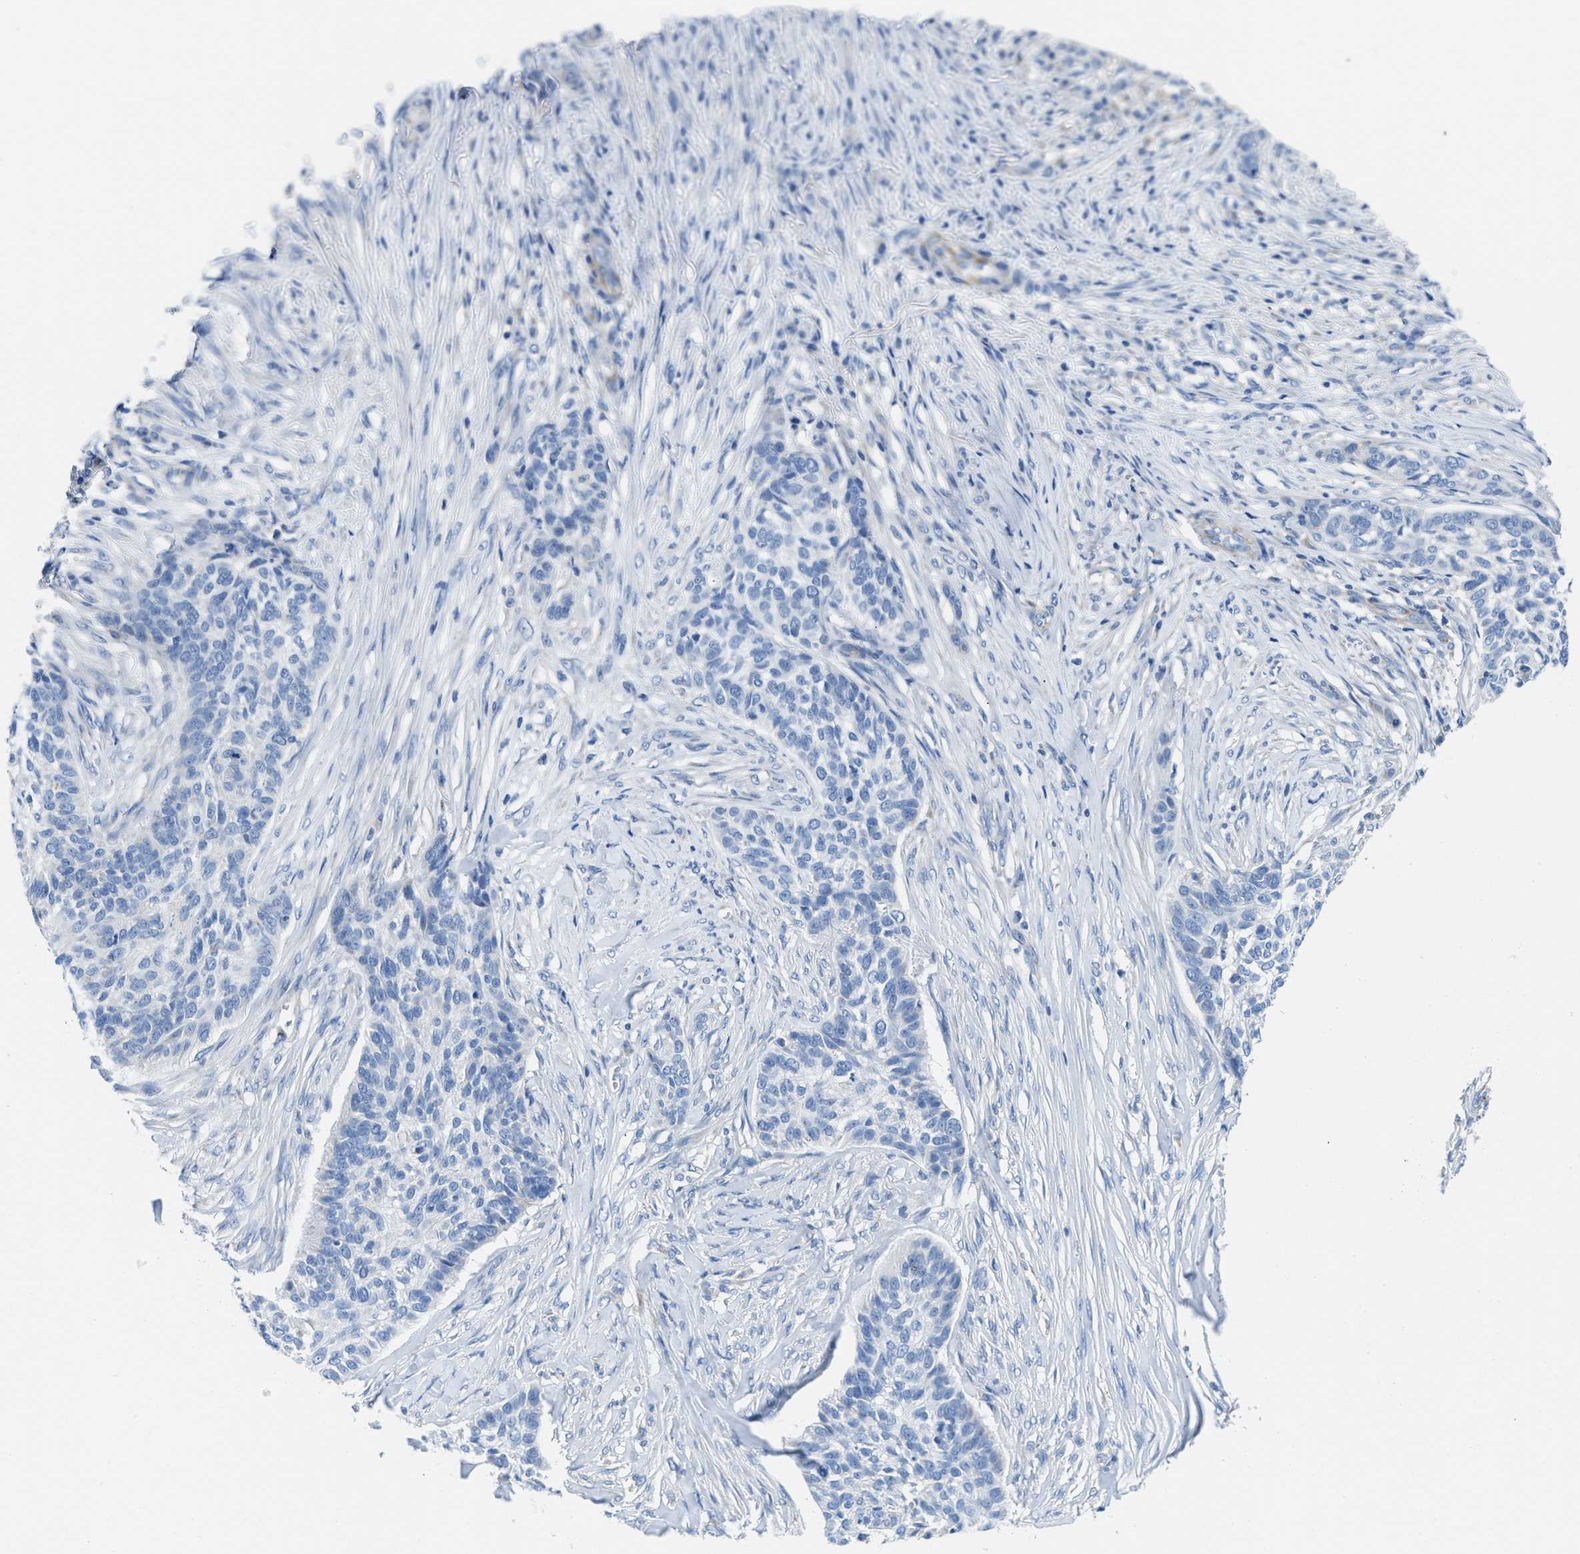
{"staining": {"intensity": "negative", "quantity": "none", "location": "none"}, "tissue": "skin cancer", "cell_type": "Tumor cells", "image_type": "cancer", "snomed": [{"axis": "morphology", "description": "Basal cell carcinoma"}, {"axis": "topography", "description": "Skin"}], "caption": "This is a micrograph of IHC staining of skin cancer (basal cell carcinoma), which shows no staining in tumor cells.", "gene": "SLC25A13", "patient": {"sex": "male", "age": 85}}